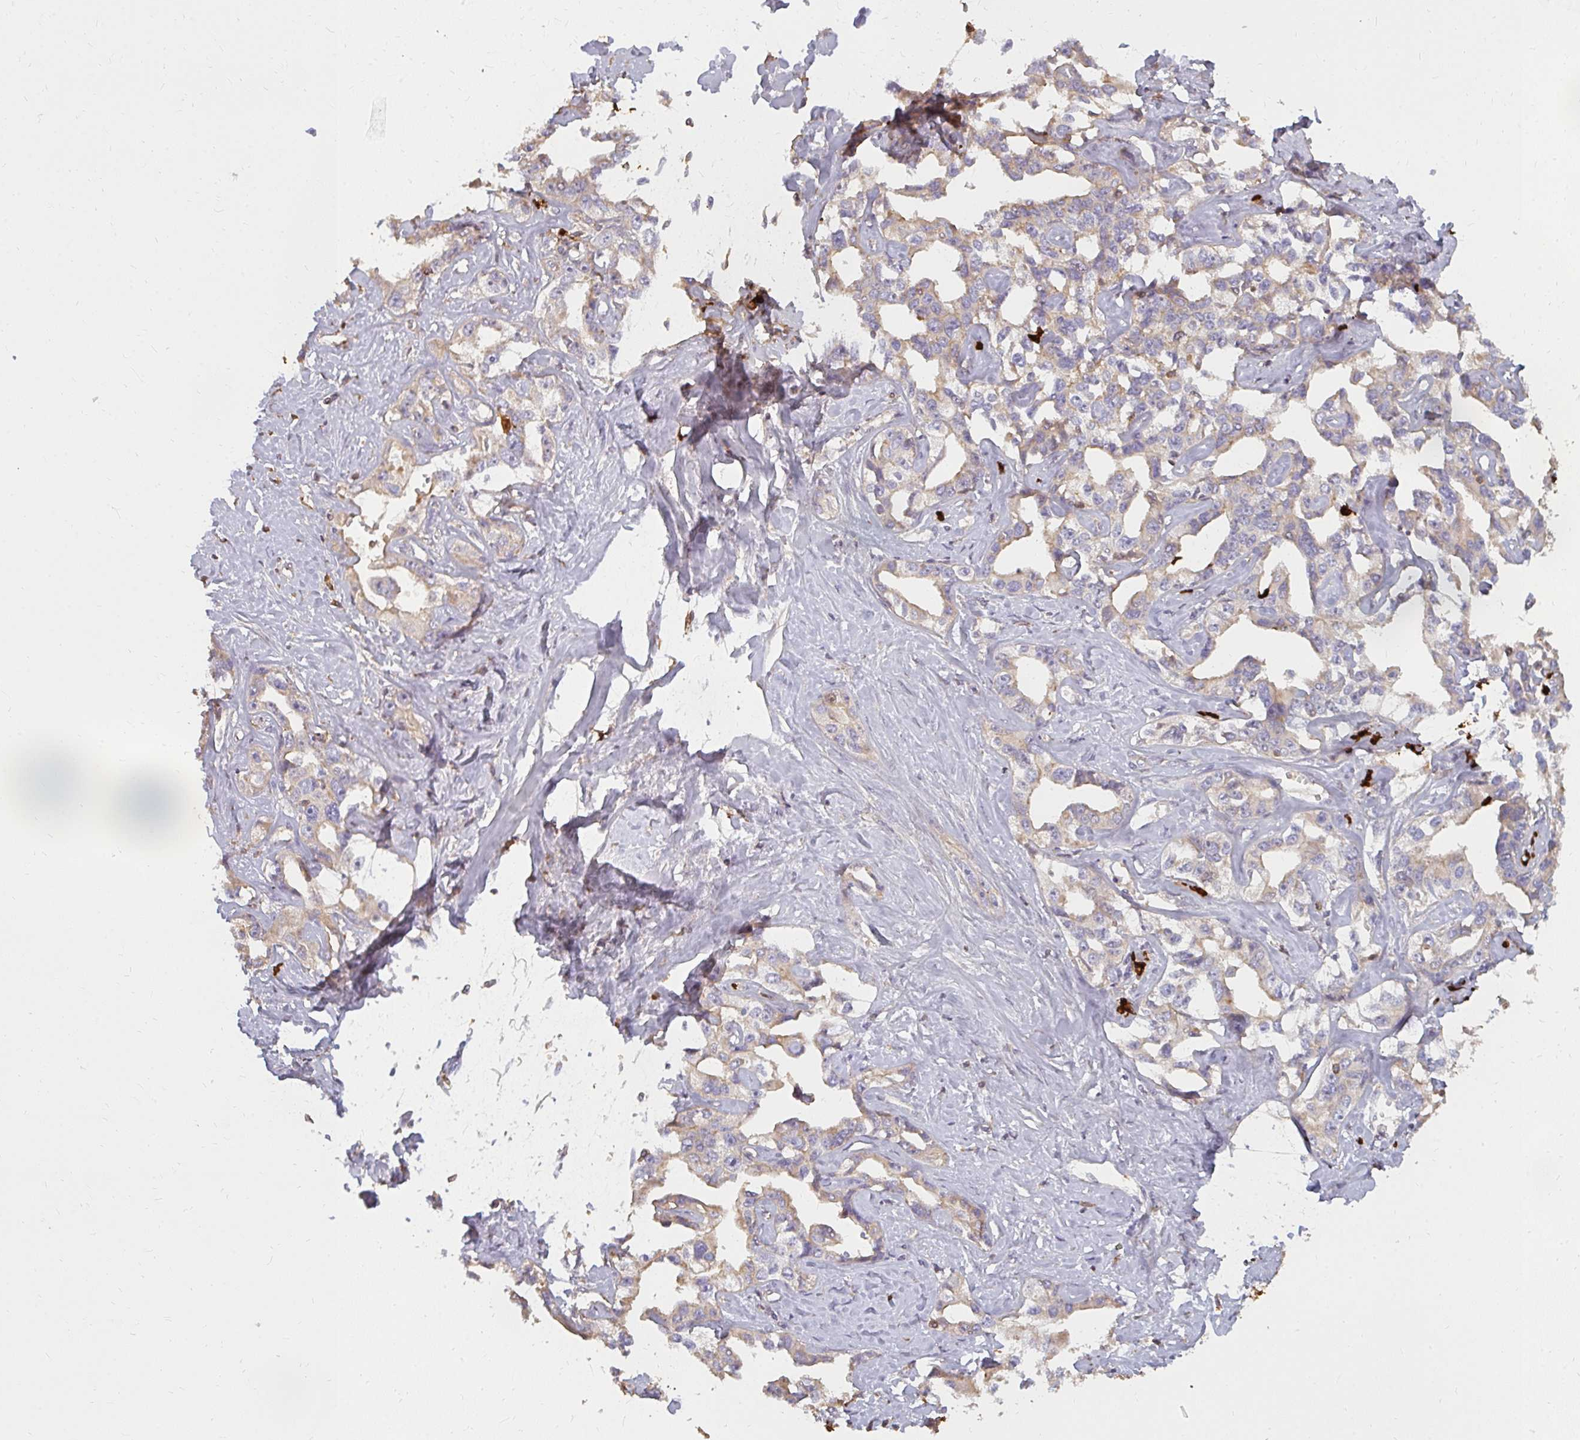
{"staining": {"intensity": "weak", "quantity": "<25%", "location": "cytoplasmic/membranous"}, "tissue": "liver cancer", "cell_type": "Tumor cells", "image_type": "cancer", "snomed": [{"axis": "morphology", "description": "Cholangiocarcinoma"}, {"axis": "topography", "description": "Liver"}], "caption": "Protein analysis of liver cholangiocarcinoma displays no significant expression in tumor cells.", "gene": "CNTRL", "patient": {"sex": "male", "age": 59}}